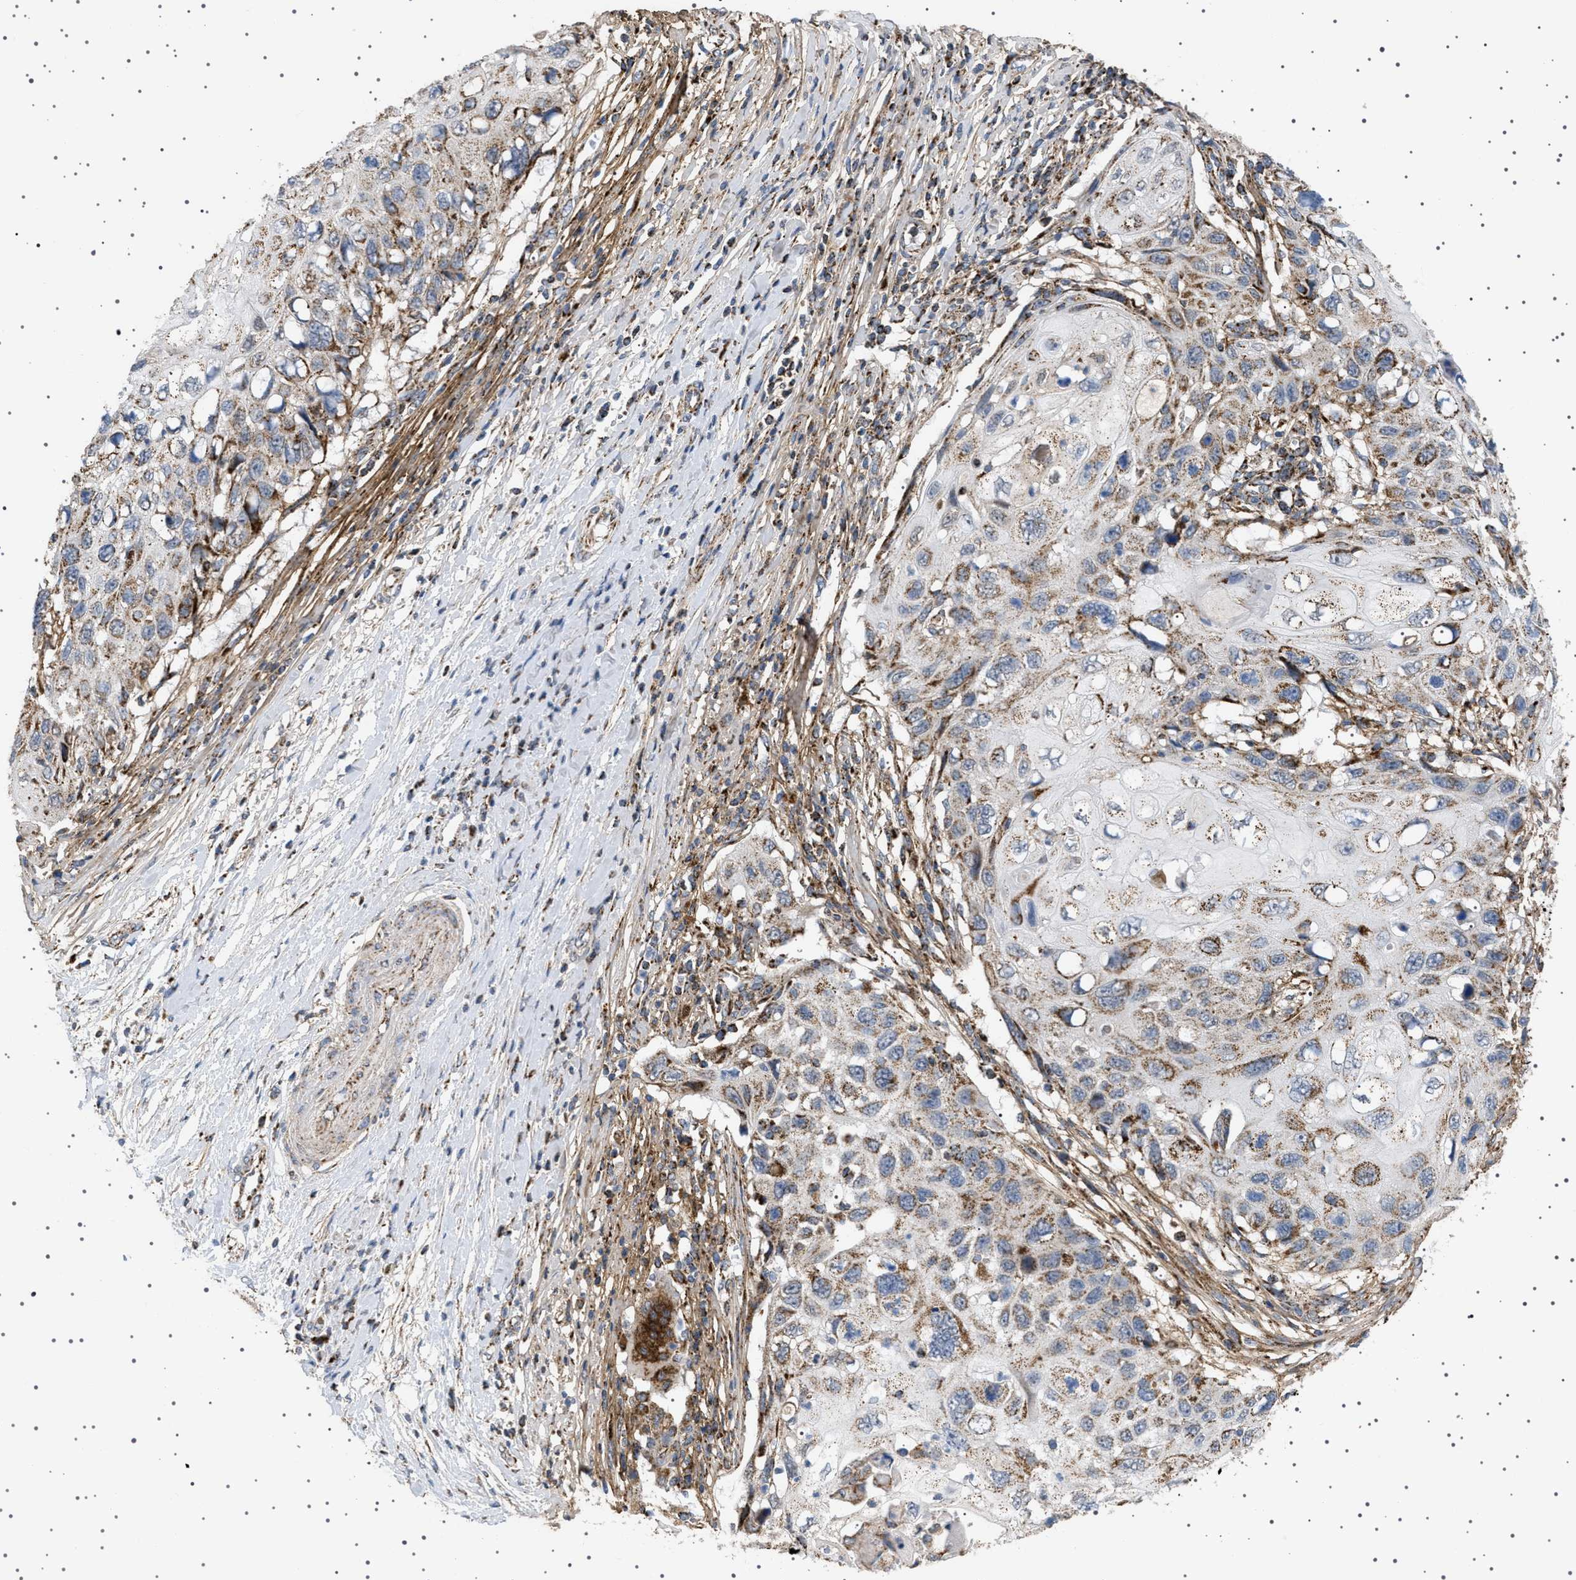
{"staining": {"intensity": "moderate", "quantity": "25%-75%", "location": "cytoplasmic/membranous"}, "tissue": "cervical cancer", "cell_type": "Tumor cells", "image_type": "cancer", "snomed": [{"axis": "morphology", "description": "Squamous cell carcinoma, NOS"}, {"axis": "topography", "description": "Cervix"}], "caption": "The micrograph demonstrates a brown stain indicating the presence of a protein in the cytoplasmic/membranous of tumor cells in cervical cancer (squamous cell carcinoma). (Stains: DAB in brown, nuclei in blue, Microscopy: brightfield microscopy at high magnification).", "gene": "UBXN8", "patient": {"sex": "female", "age": 70}}